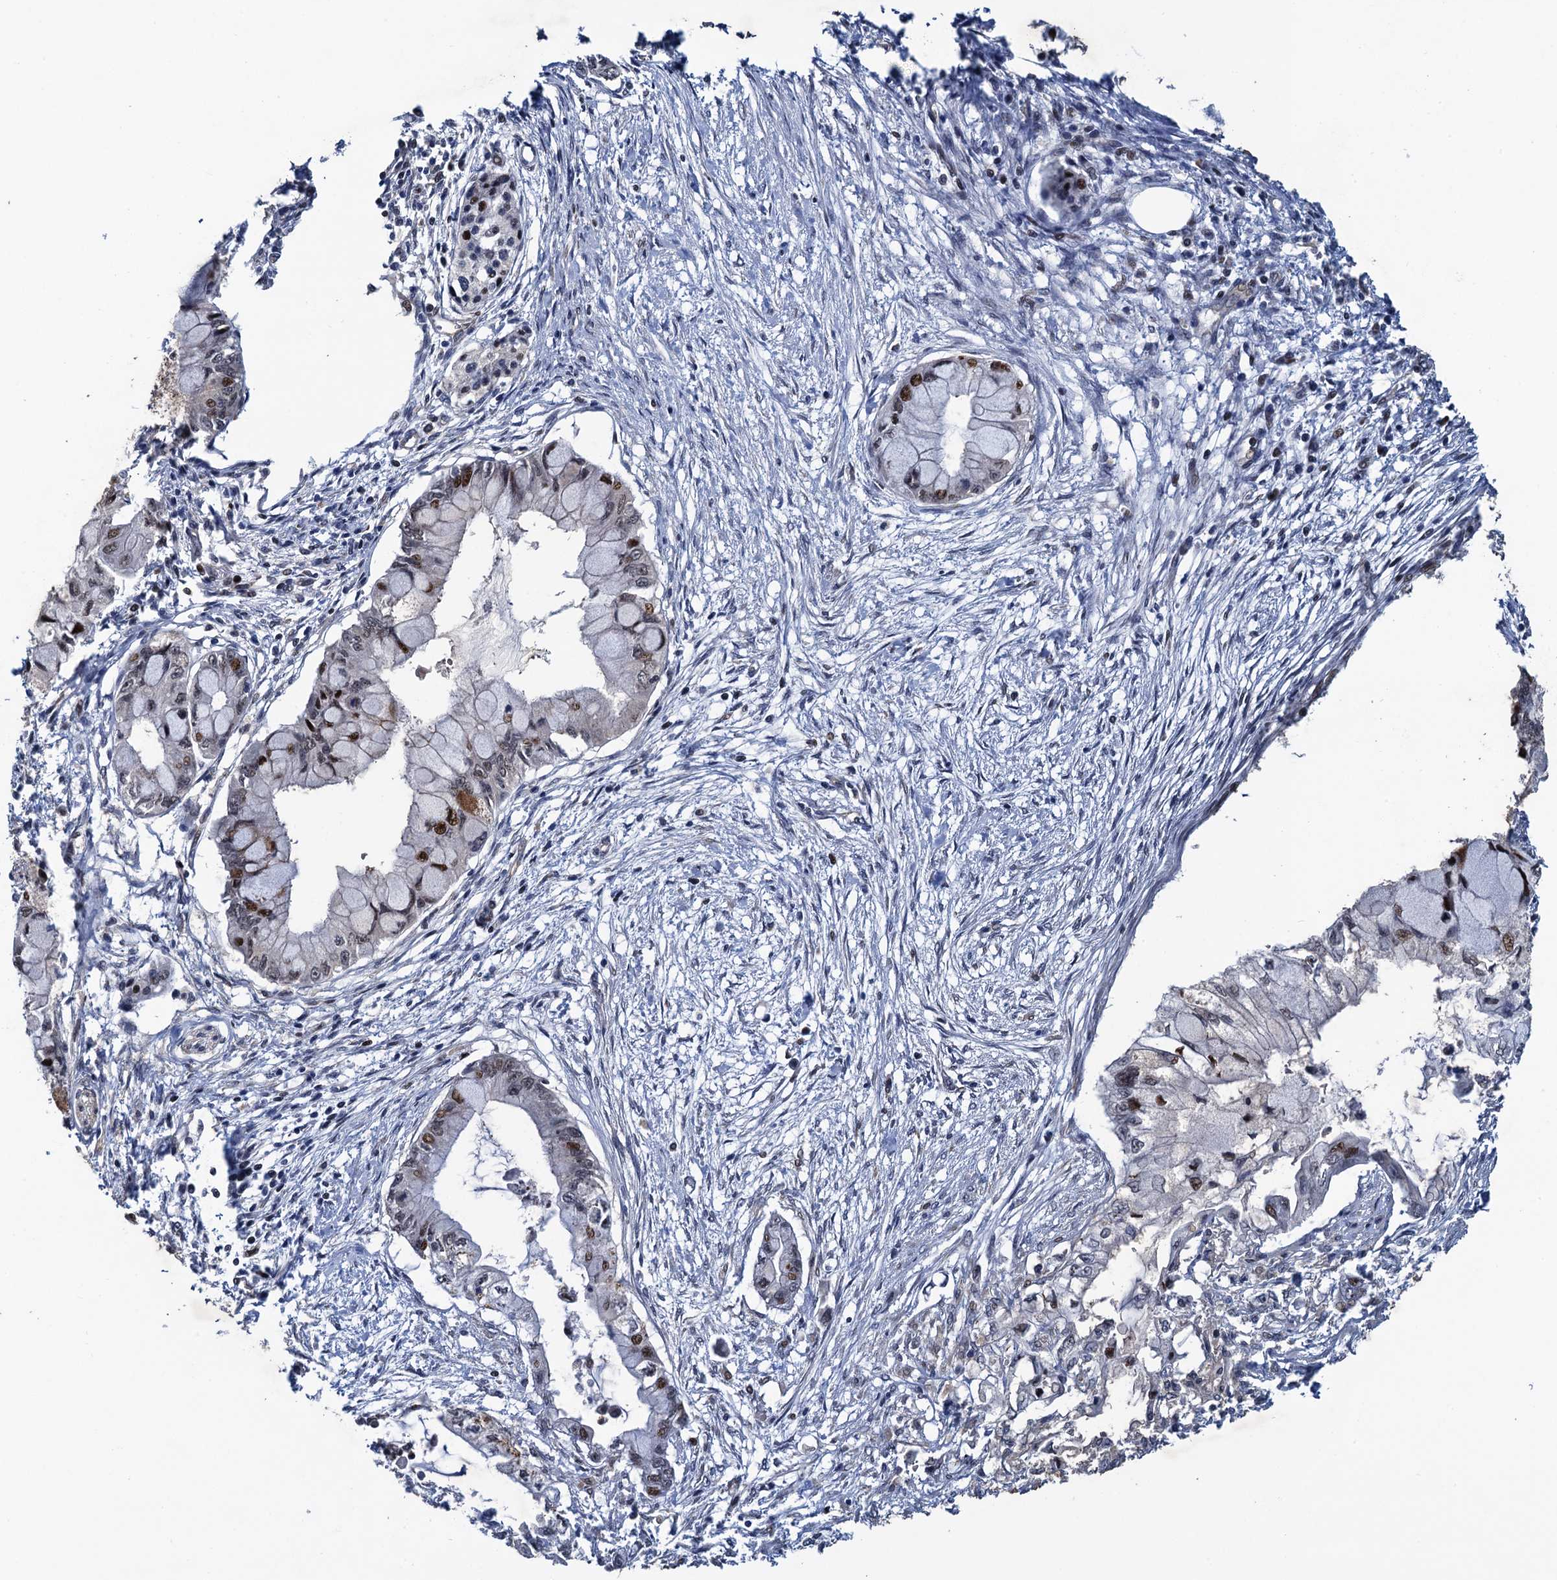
{"staining": {"intensity": "moderate", "quantity": "<25%", "location": "nuclear"}, "tissue": "pancreatic cancer", "cell_type": "Tumor cells", "image_type": "cancer", "snomed": [{"axis": "morphology", "description": "Adenocarcinoma, NOS"}, {"axis": "topography", "description": "Pancreas"}], "caption": "Pancreatic cancer (adenocarcinoma) was stained to show a protein in brown. There is low levels of moderate nuclear expression in approximately <25% of tumor cells.", "gene": "ATOSA", "patient": {"sex": "male", "age": 48}}